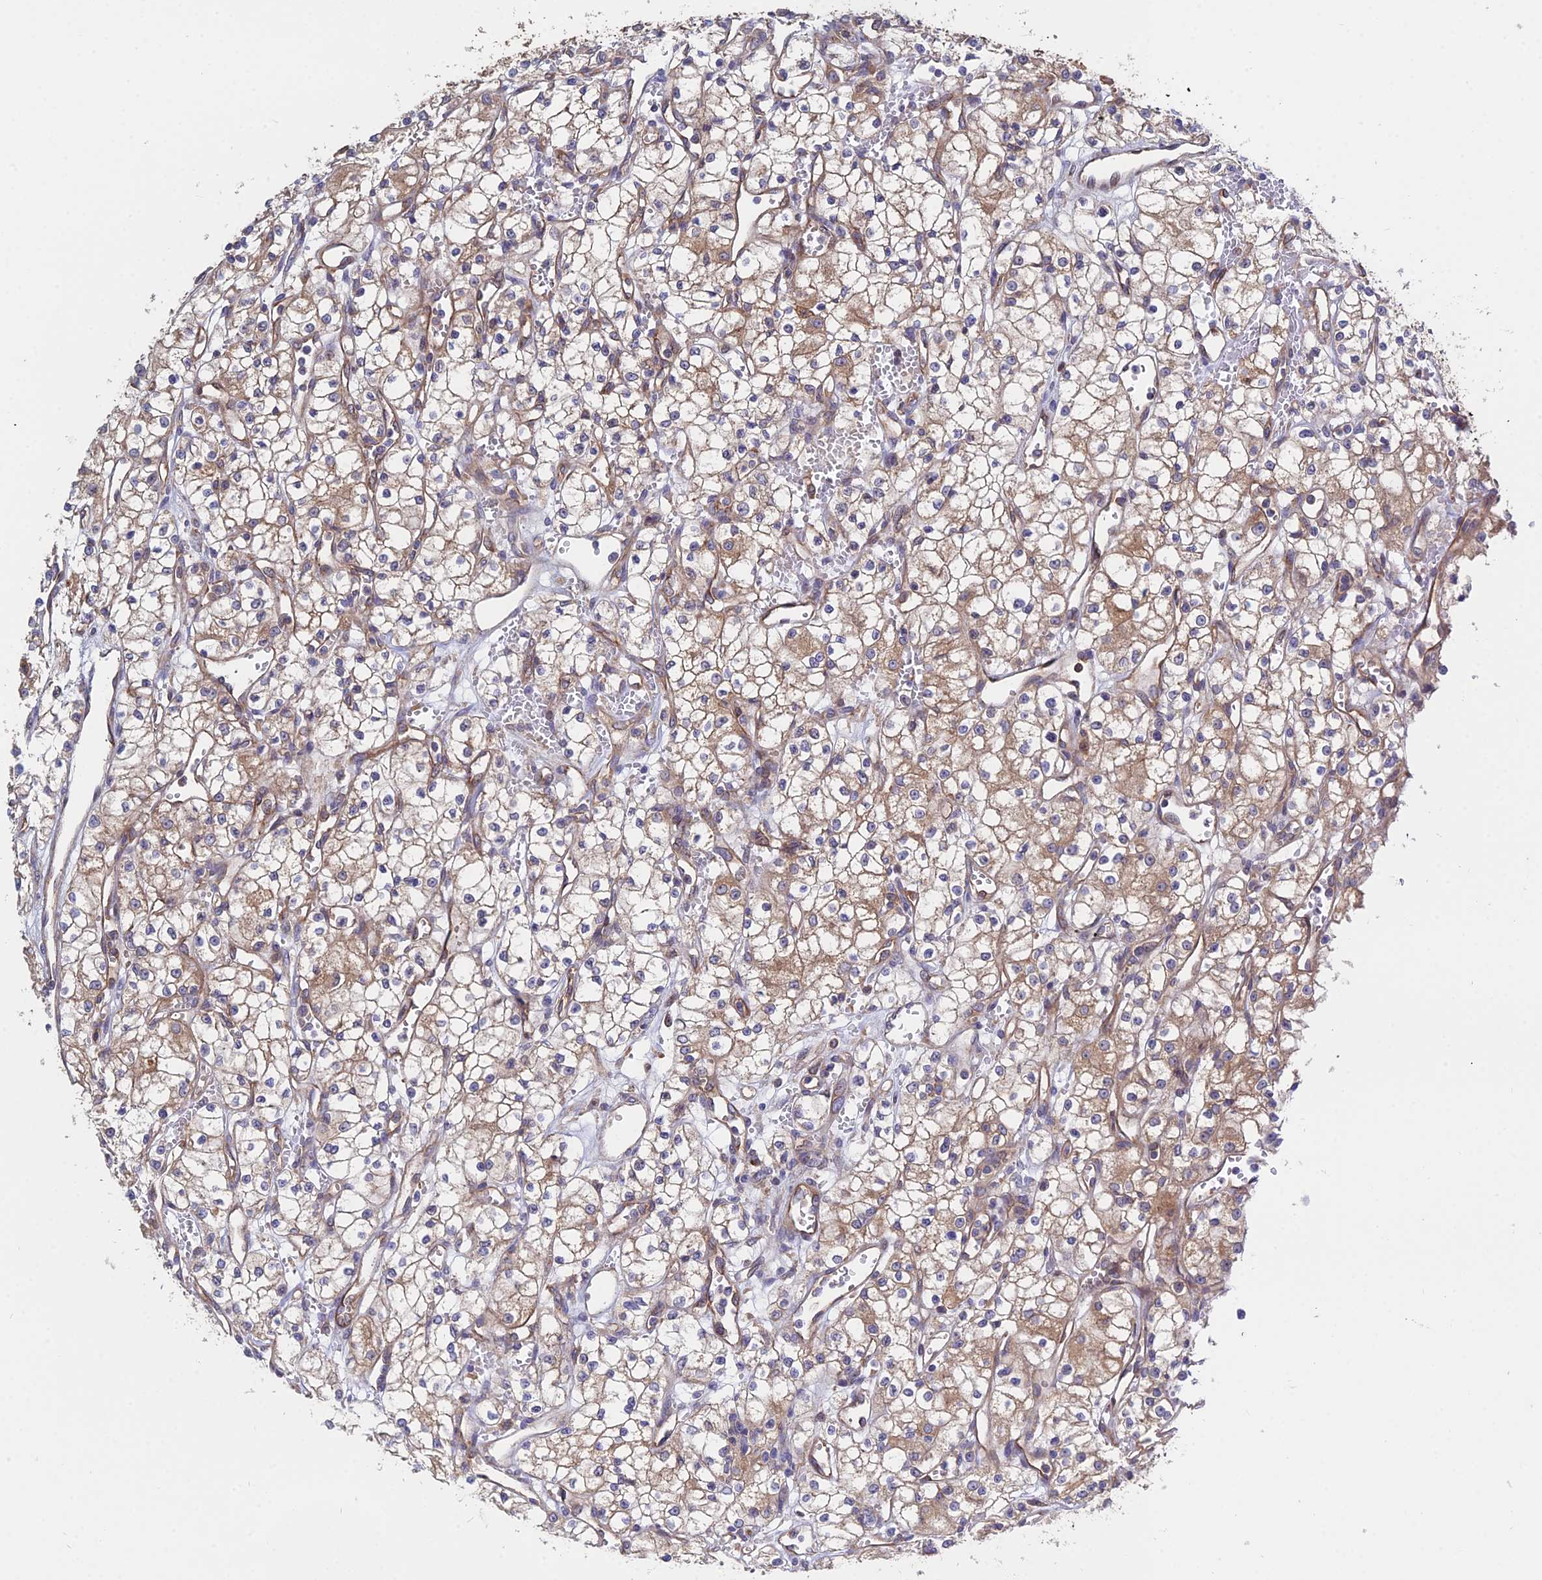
{"staining": {"intensity": "moderate", "quantity": ">75%", "location": "cytoplasmic/membranous"}, "tissue": "renal cancer", "cell_type": "Tumor cells", "image_type": "cancer", "snomed": [{"axis": "morphology", "description": "Adenocarcinoma, NOS"}, {"axis": "topography", "description": "Kidney"}], "caption": "A brown stain labels moderate cytoplasmic/membranous expression of a protein in human renal cancer tumor cells.", "gene": "CDC37L1", "patient": {"sex": "male", "age": 59}}